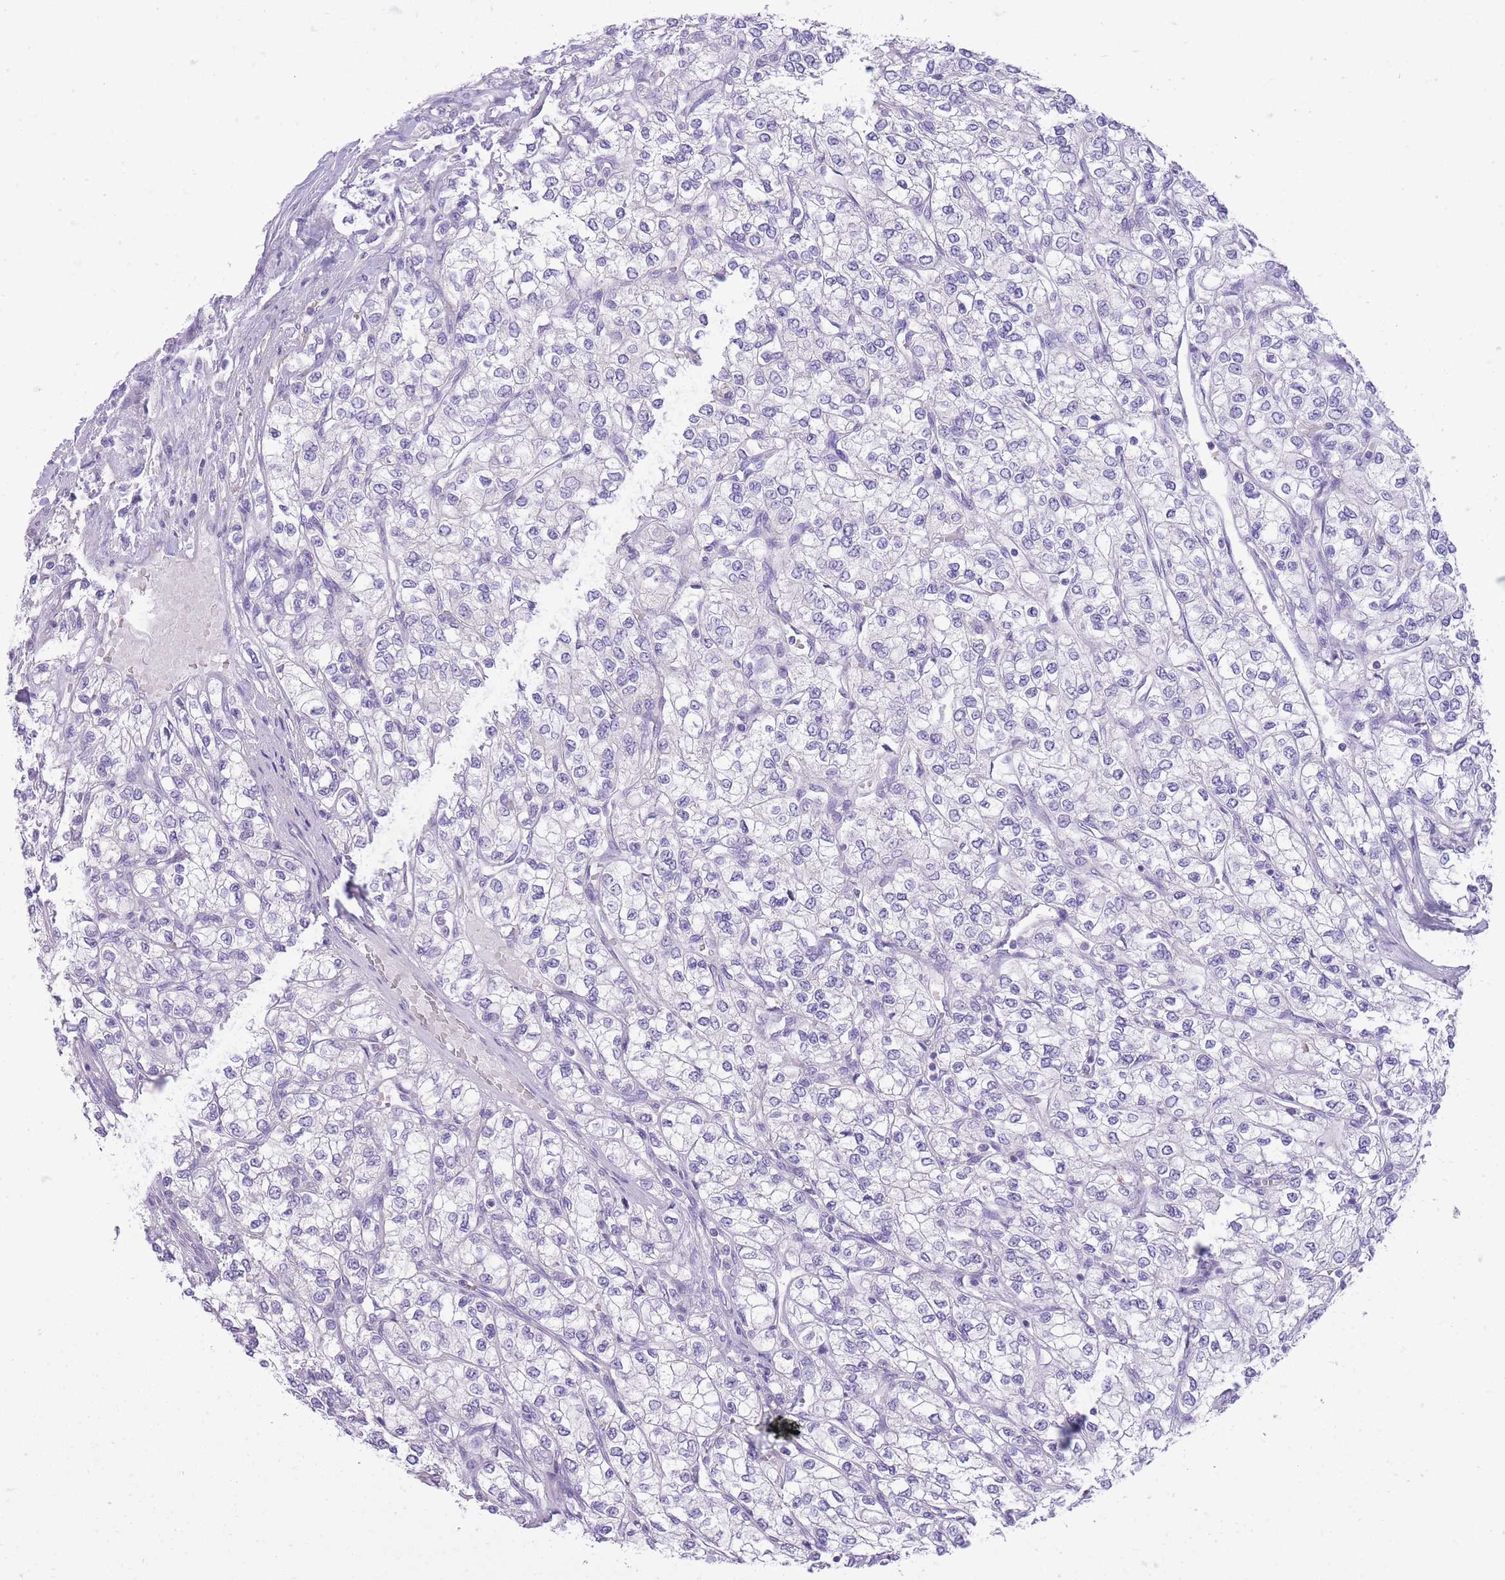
{"staining": {"intensity": "negative", "quantity": "none", "location": "none"}, "tissue": "renal cancer", "cell_type": "Tumor cells", "image_type": "cancer", "snomed": [{"axis": "morphology", "description": "Adenocarcinoma, NOS"}, {"axis": "topography", "description": "Kidney"}], "caption": "This is a histopathology image of IHC staining of renal adenocarcinoma, which shows no positivity in tumor cells.", "gene": "ZNF501", "patient": {"sex": "male", "age": 80}}